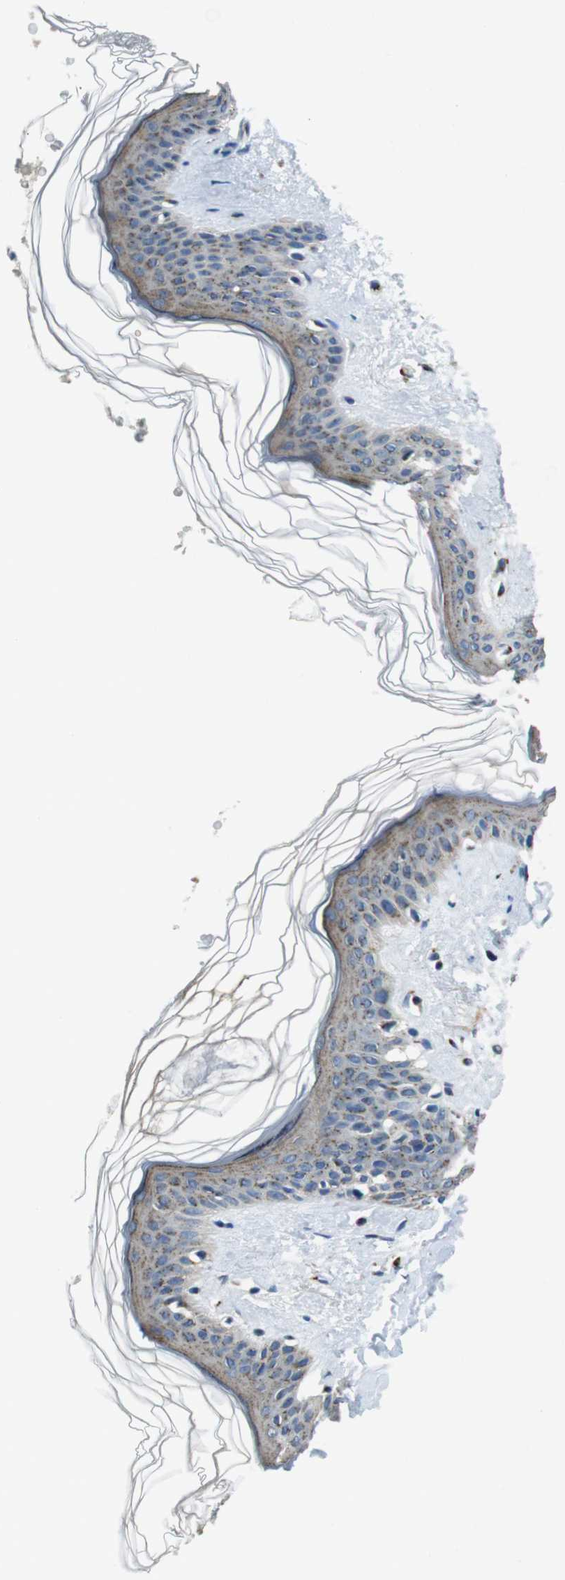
{"staining": {"intensity": "moderate", "quantity": "25%-75%", "location": "cytoplasmic/membranous"}, "tissue": "skin", "cell_type": "Fibroblasts", "image_type": "normal", "snomed": [{"axis": "morphology", "description": "Normal tissue, NOS"}, {"axis": "topography", "description": "Skin"}], "caption": "IHC image of normal skin: skin stained using immunohistochemistry (IHC) shows medium levels of moderate protein expression localized specifically in the cytoplasmic/membranous of fibroblasts, appearing as a cytoplasmic/membranous brown color.", "gene": "RAB6A", "patient": {"sex": "female", "age": 41}}